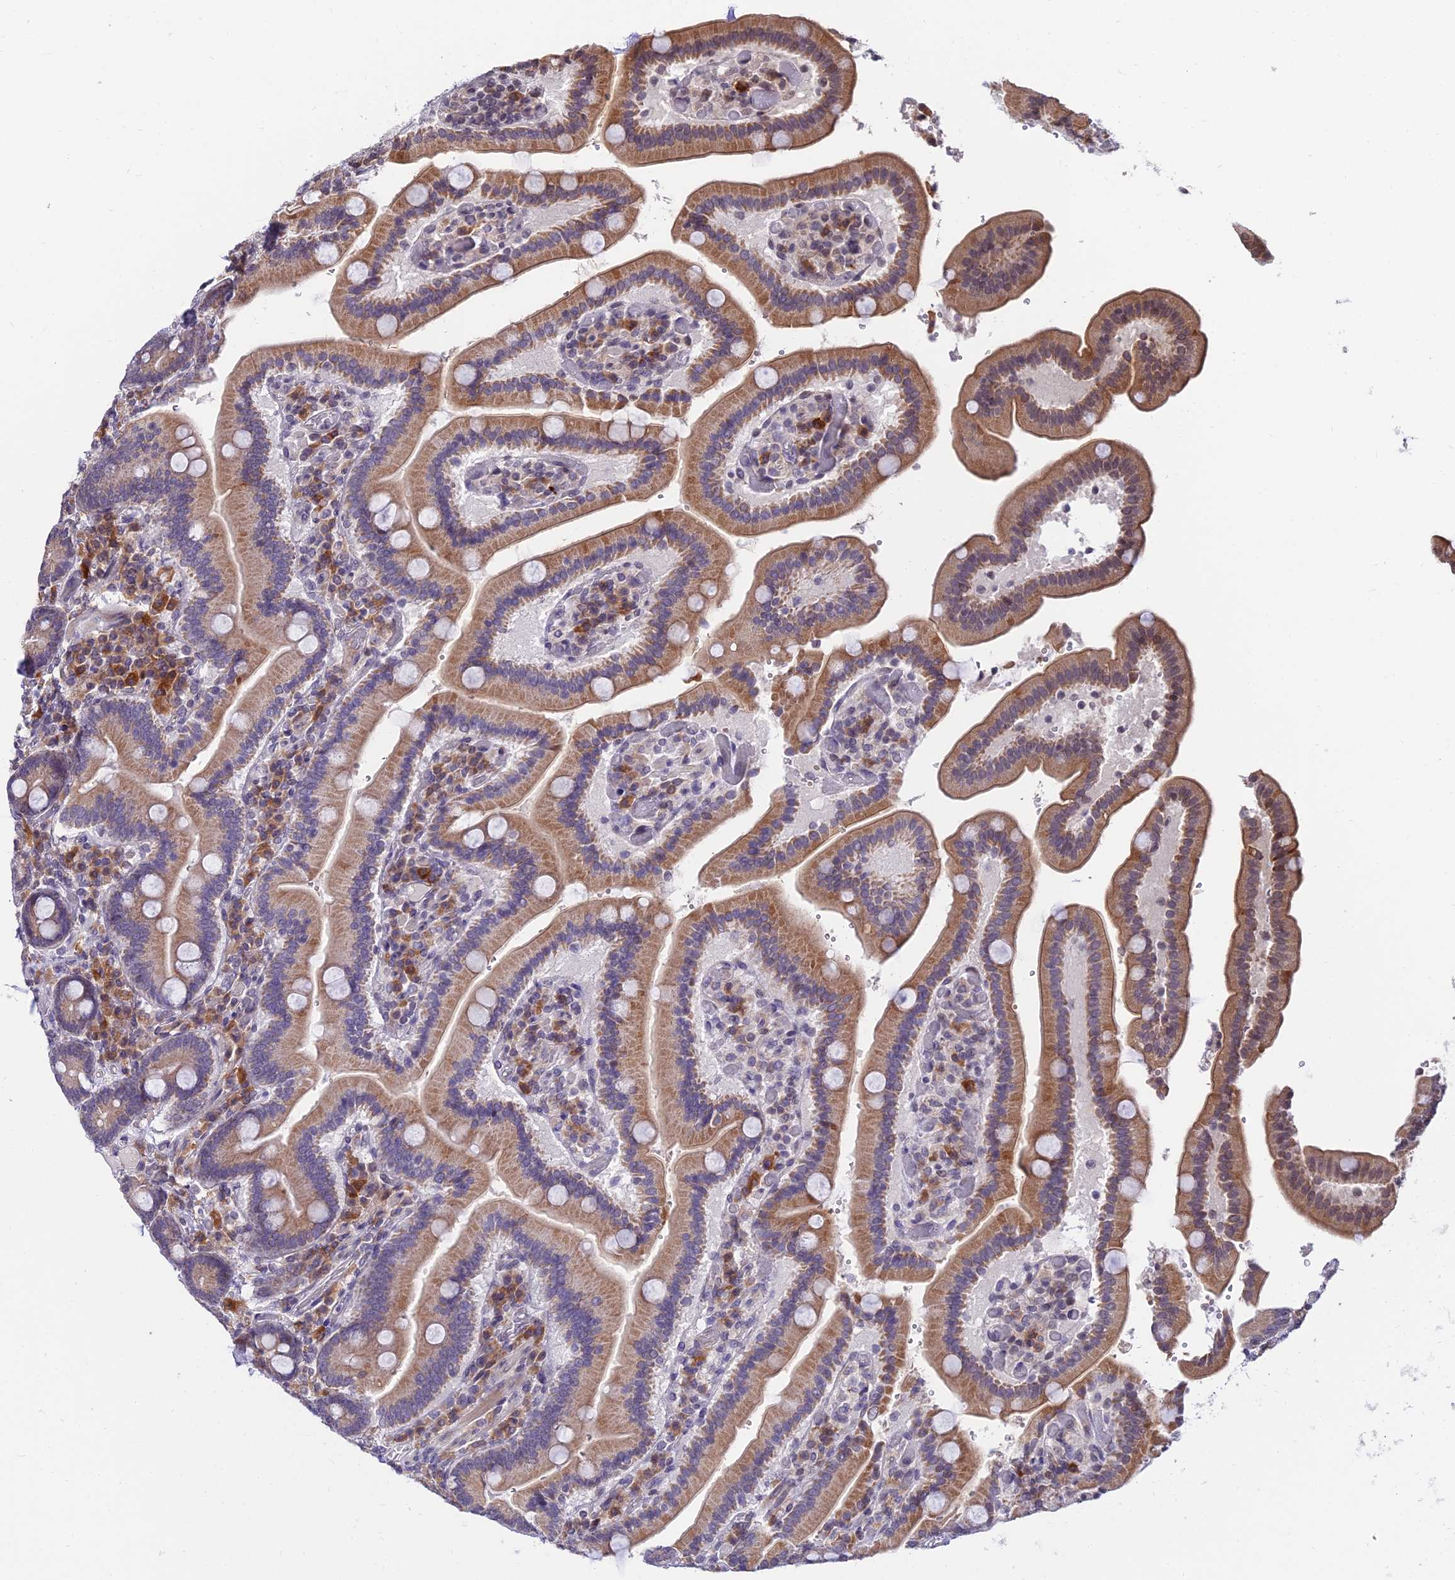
{"staining": {"intensity": "moderate", "quantity": ">75%", "location": "cytoplasmic/membranous"}, "tissue": "duodenum", "cell_type": "Glandular cells", "image_type": "normal", "snomed": [{"axis": "morphology", "description": "Normal tissue, NOS"}, {"axis": "topography", "description": "Duodenum"}], "caption": "Immunohistochemistry (IHC) (DAB (3,3'-diaminobenzidine)) staining of normal human duodenum exhibits moderate cytoplasmic/membranous protein positivity in approximately >75% of glandular cells. (DAB IHC with brightfield microscopy, high magnification).", "gene": "CDNF", "patient": {"sex": "female", "age": 62}}